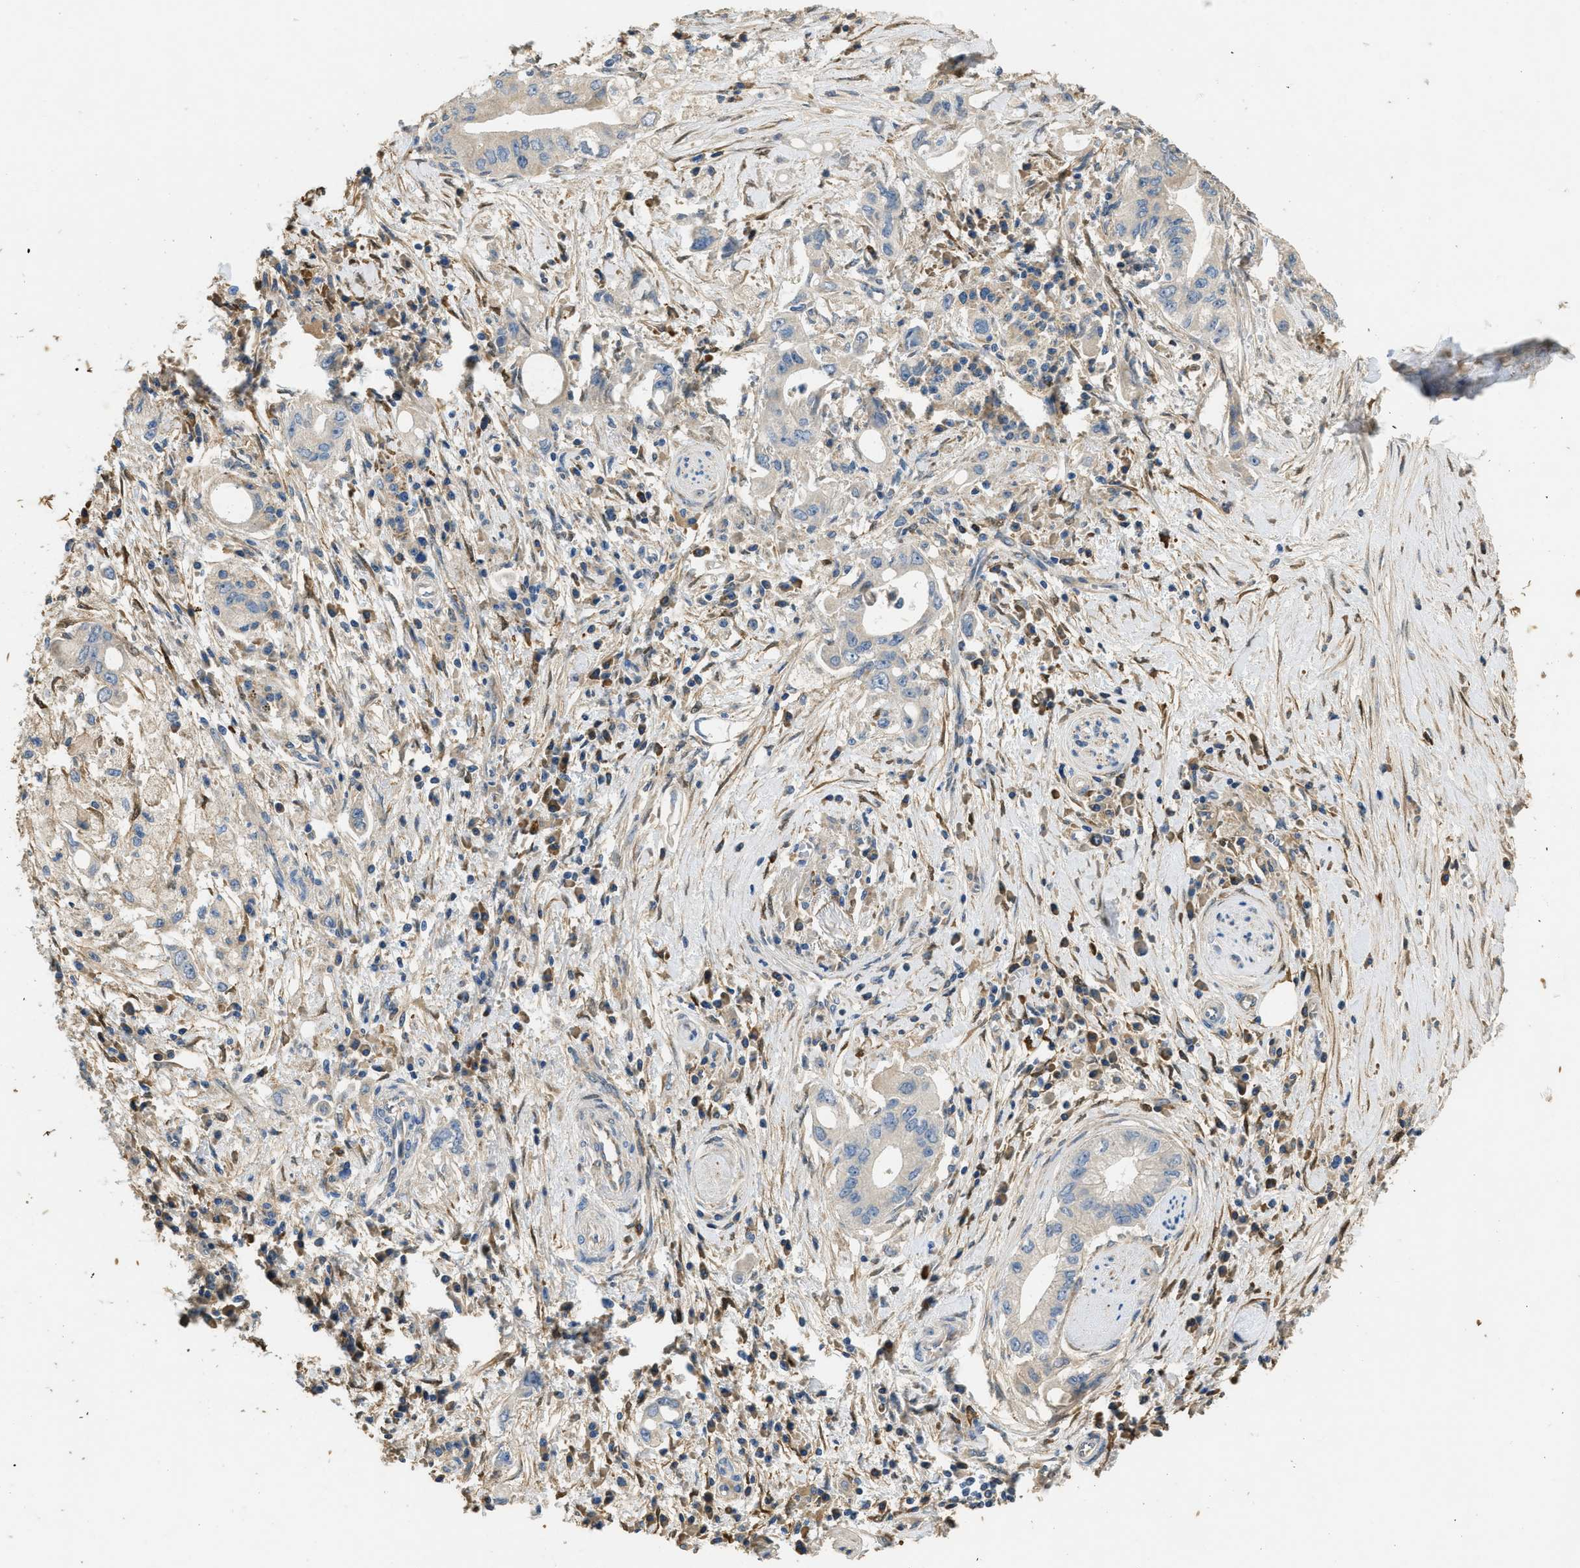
{"staining": {"intensity": "negative", "quantity": "none", "location": "none"}, "tissue": "pancreatic cancer", "cell_type": "Tumor cells", "image_type": "cancer", "snomed": [{"axis": "morphology", "description": "Adenocarcinoma, NOS"}, {"axis": "topography", "description": "Pancreas"}], "caption": "Immunohistochemistry of pancreatic adenocarcinoma demonstrates no expression in tumor cells.", "gene": "RIPK2", "patient": {"sex": "female", "age": 73}}